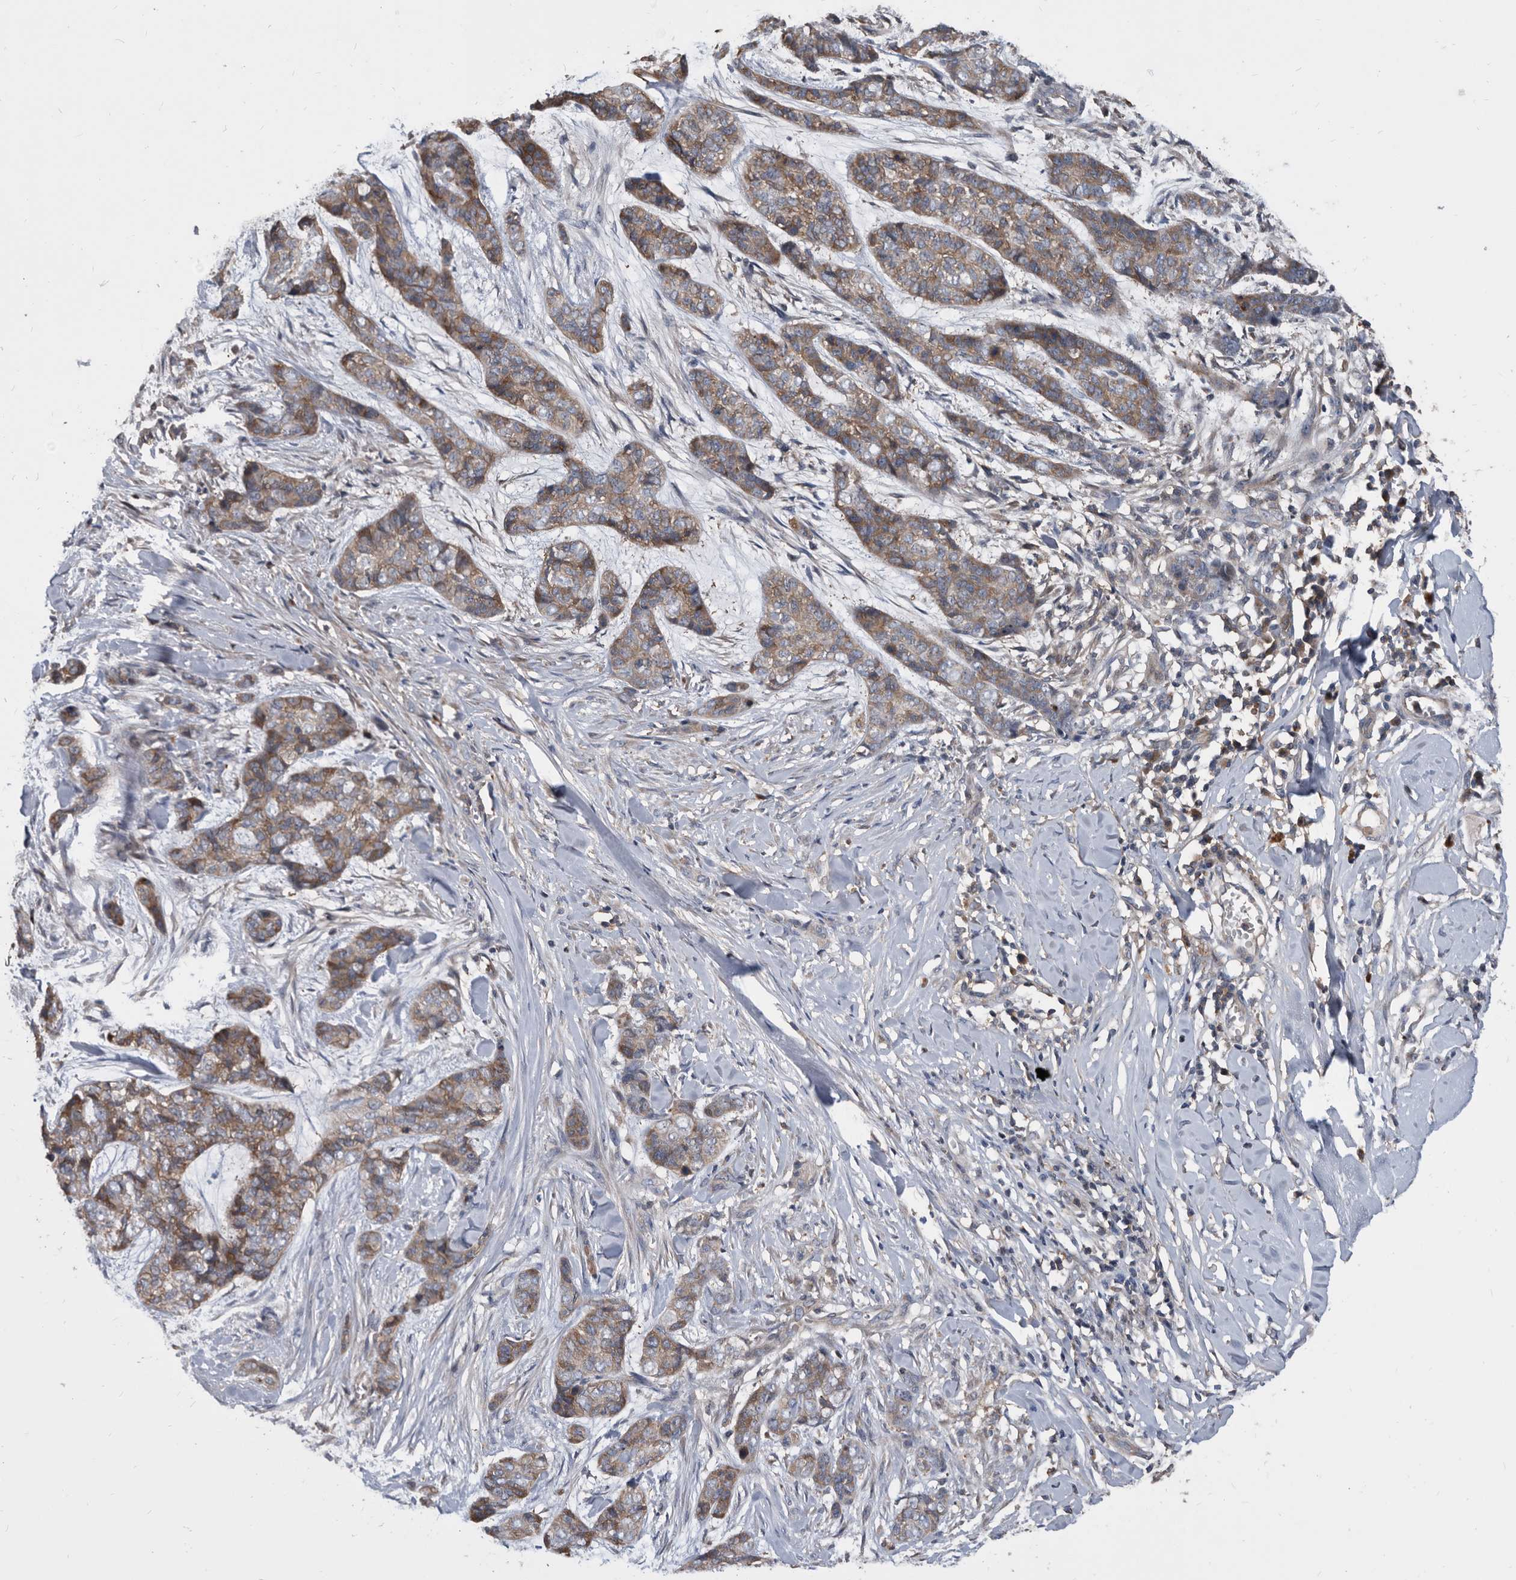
{"staining": {"intensity": "weak", "quantity": ">75%", "location": "cytoplasmic/membranous"}, "tissue": "skin cancer", "cell_type": "Tumor cells", "image_type": "cancer", "snomed": [{"axis": "morphology", "description": "Basal cell carcinoma"}, {"axis": "topography", "description": "Skin"}], "caption": "Immunohistochemistry (IHC) (DAB (3,3'-diaminobenzidine)) staining of human skin cancer reveals weak cytoplasmic/membranous protein positivity in about >75% of tumor cells. (Stains: DAB in brown, nuclei in blue, Microscopy: brightfield microscopy at high magnification).", "gene": "APEH", "patient": {"sex": "female", "age": 64}}